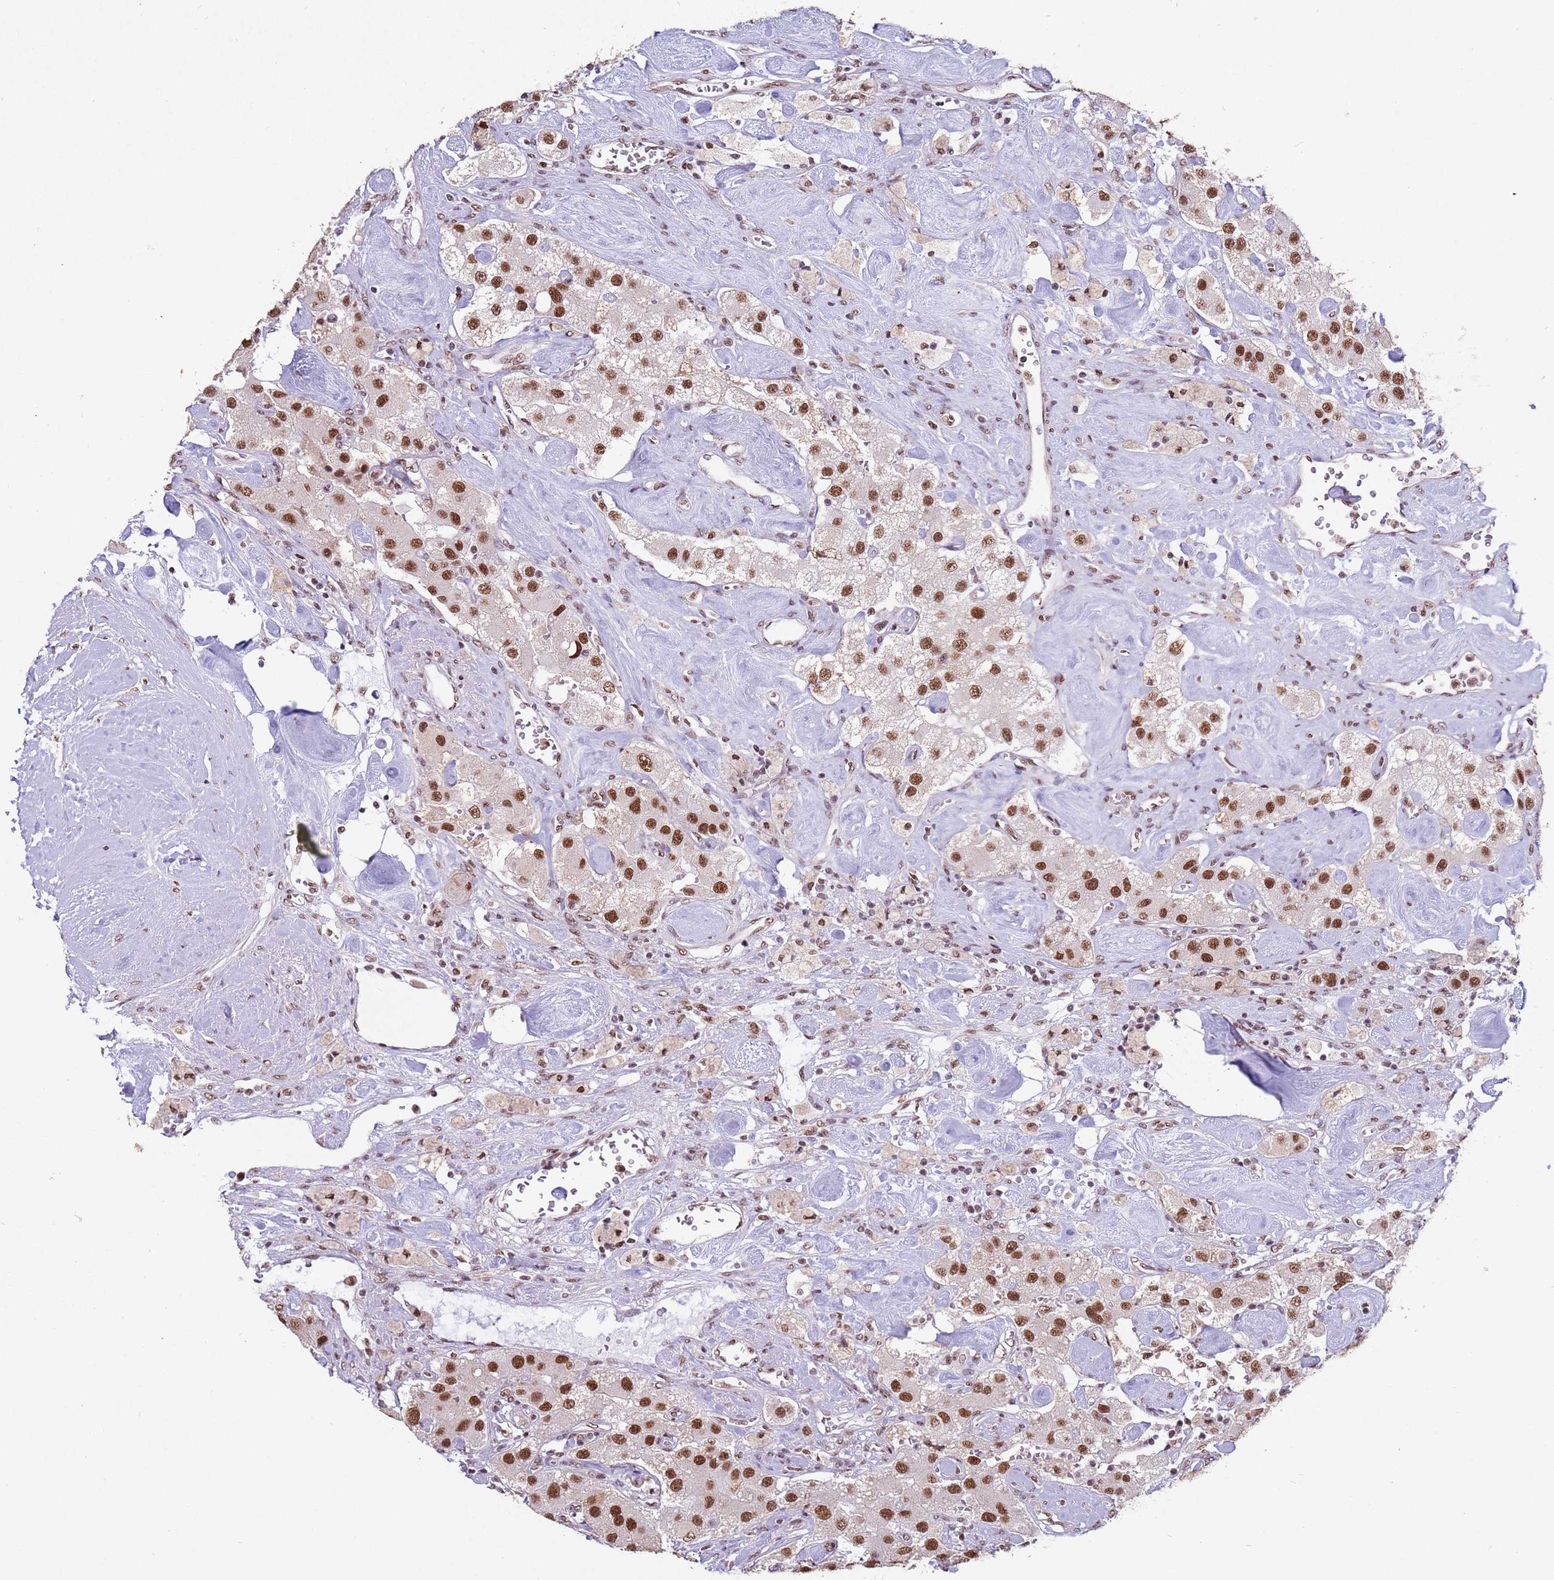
{"staining": {"intensity": "moderate", "quantity": ">75%", "location": "nuclear"}, "tissue": "carcinoid", "cell_type": "Tumor cells", "image_type": "cancer", "snomed": [{"axis": "morphology", "description": "Carcinoid, malignant, NOS"}, {"axis": "topography", "description": "Pancreas"}], "caption": "IHC photomicrograph of human carcinoid stained for a protein (brown), which exhibits medium levels of moderate nuclear expression in about >75% of tumor cells.", "gene": "ESF1", "patient": {"sex": "male", "age": 41}}